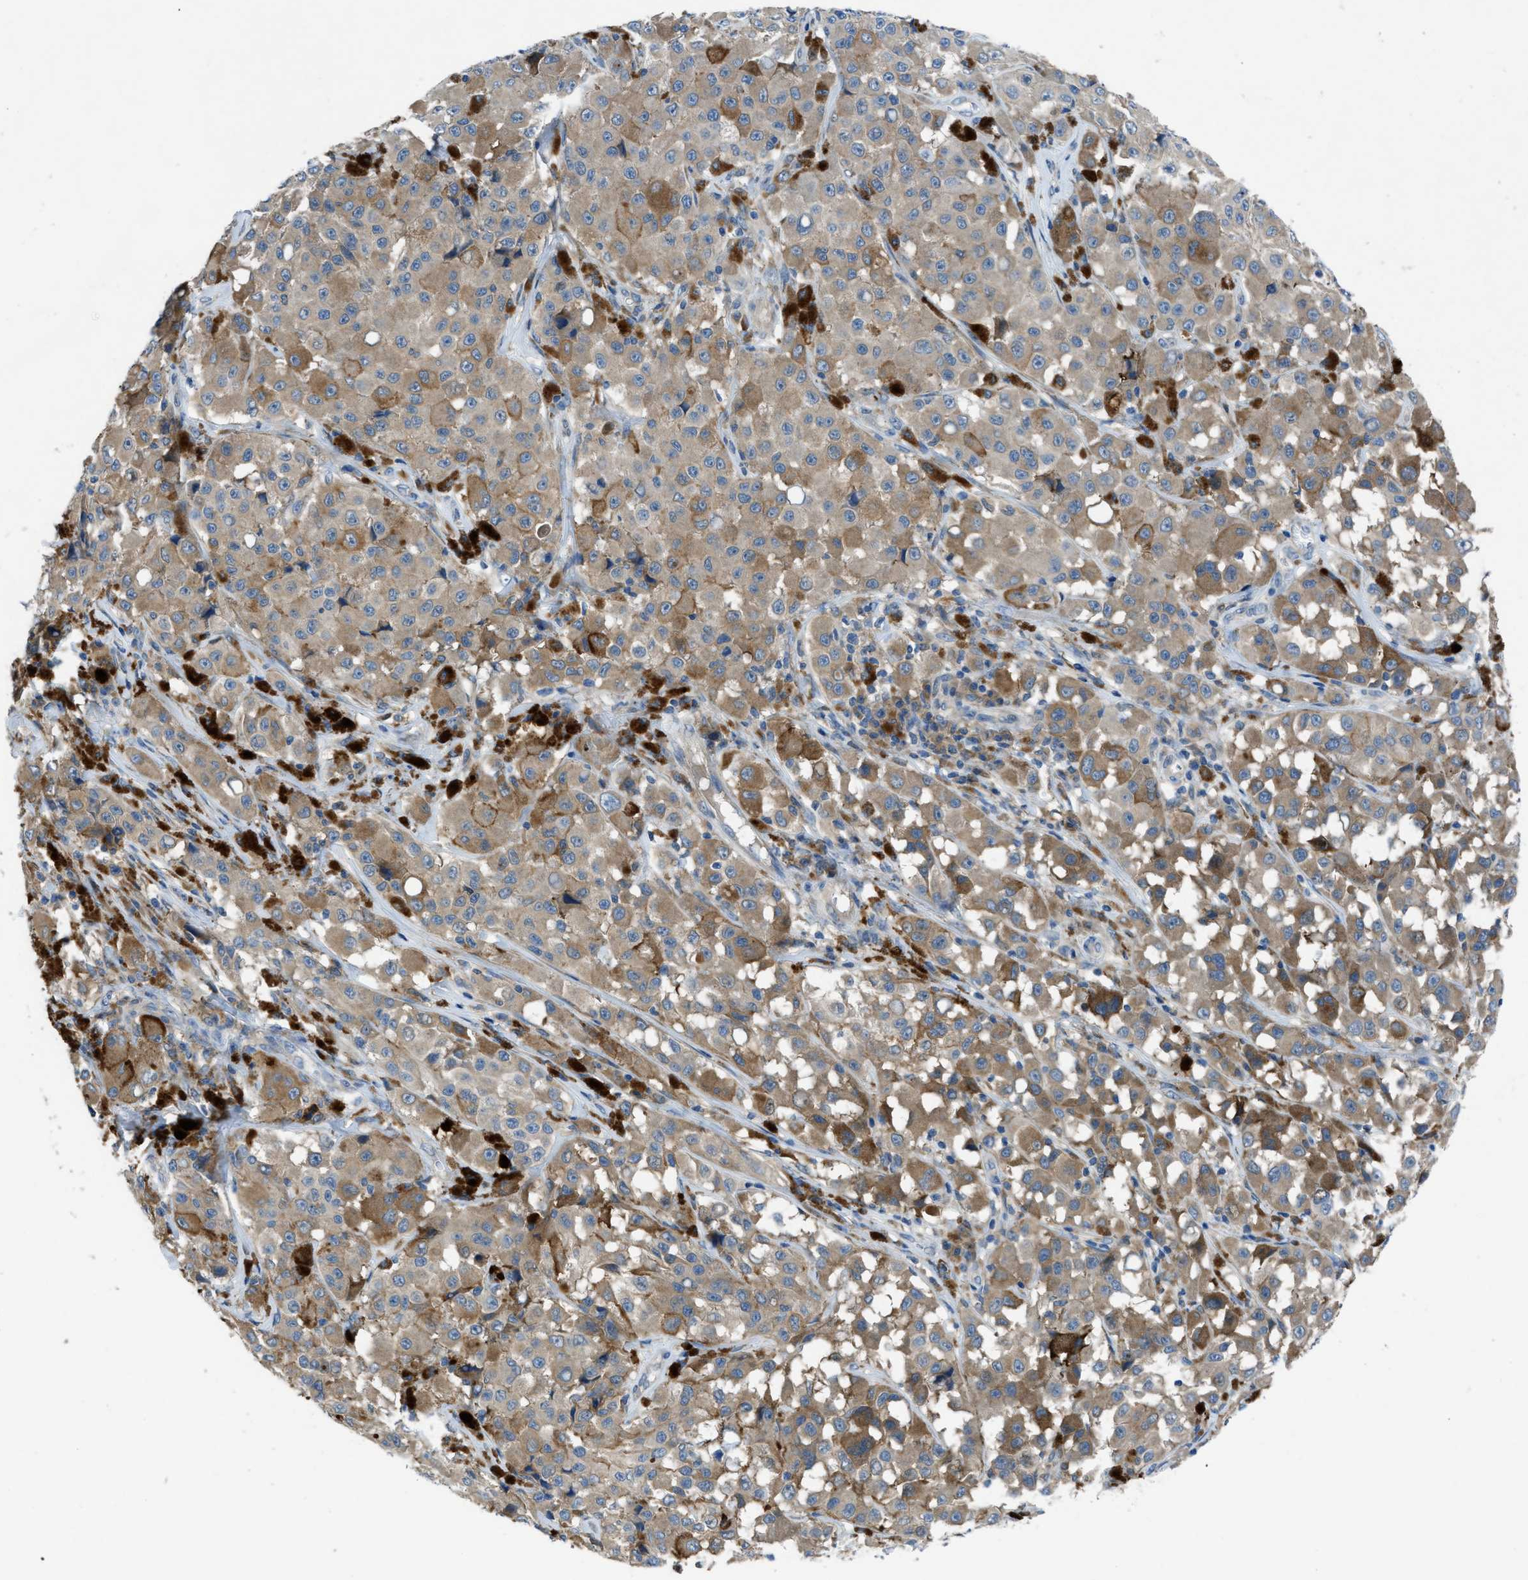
{"staining": {"intensity": "weak", "quantity": ">75%", "location": "cytoplasmic/membranous"}, "tissue": "melanoma", "cell_type": "Tumor cells", "image_type": "cancer", "snomed": [{"axis": "morphology", "description": "Malignant melanoma, NOS"}, {"axis": "topography", "description": "Skin"}], "caption": "DAB (3,3'-diaminobenzidine) immunohistochemical staining of melanoma shows weak cytoplasmic/membranous protein positivity in about >75% of tumor cells.", "gene": "MAP3K20", "patient": {"sex": "male", "age": 84}}